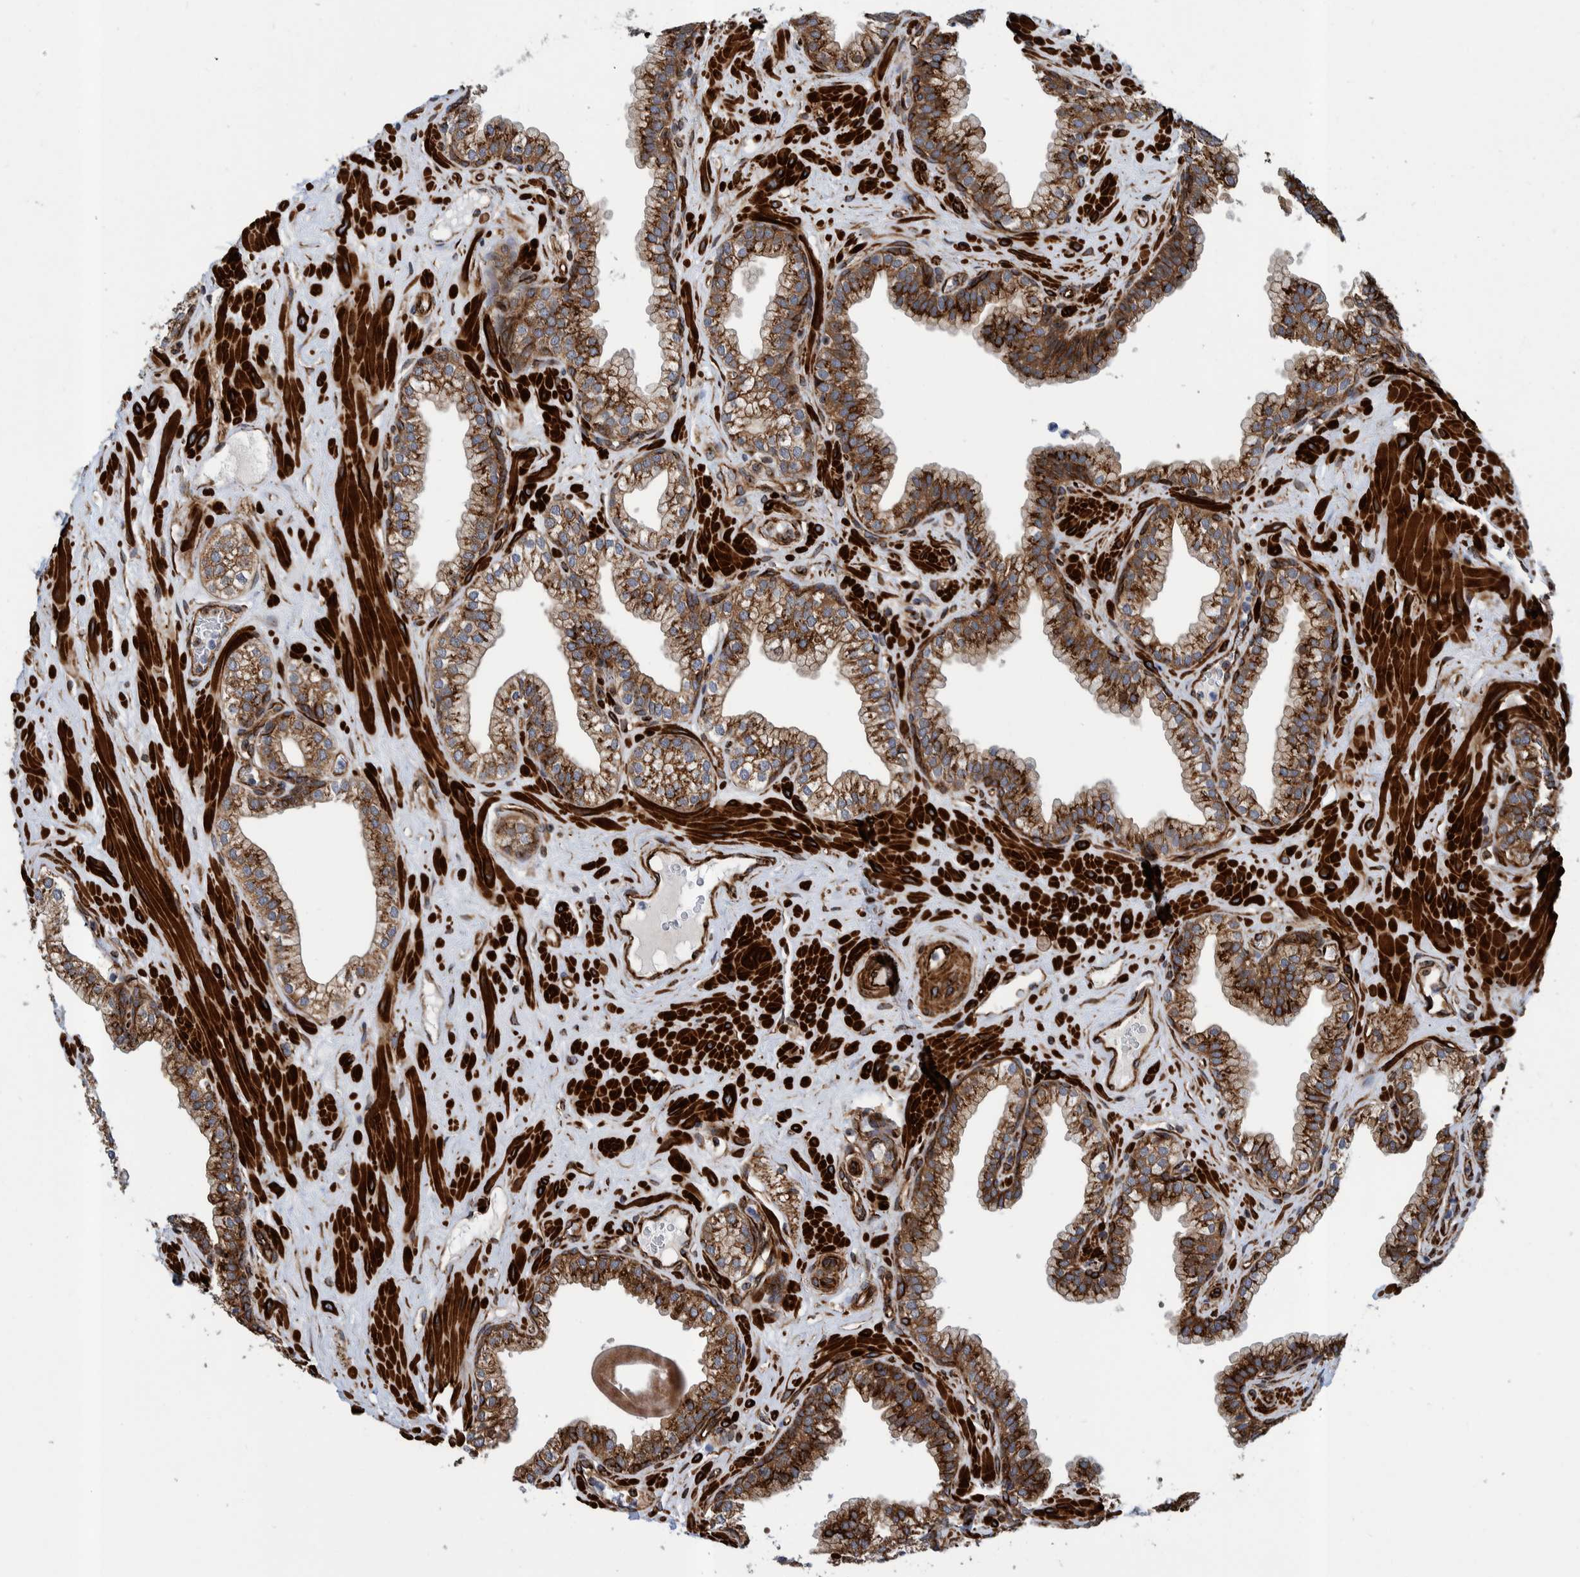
{"staining": {"intensity": "strong", "quantity": ">75%", "location": "cytoplasmic/membranous"}, "tissue": "prostate", "cell_type": "Glandular cells", "image_type": "normal", "snomed": [{"axis": "morphology", "description": "Normal tissue, NOS"}, {"axis": "morphology", "description": "Urothelial carcinoma, Low grade"}, {"axis": "topography", "description": "Urinary bladder"}, {"axis": "topography", "description": "Prostate"}], "caption": "Immunohistochemistry (IHC) micrograph of benign prostate: prostate stained using immunohistochemistry (IHC) exhibits high levels of strong protein expression localized specifically in the cytoplasmic/membranous of glandular cells, appearing as a cytoplasmic/membranous brown color.", "gene": "CCDC57", "patient": {"sex": "male", "age": 60}}